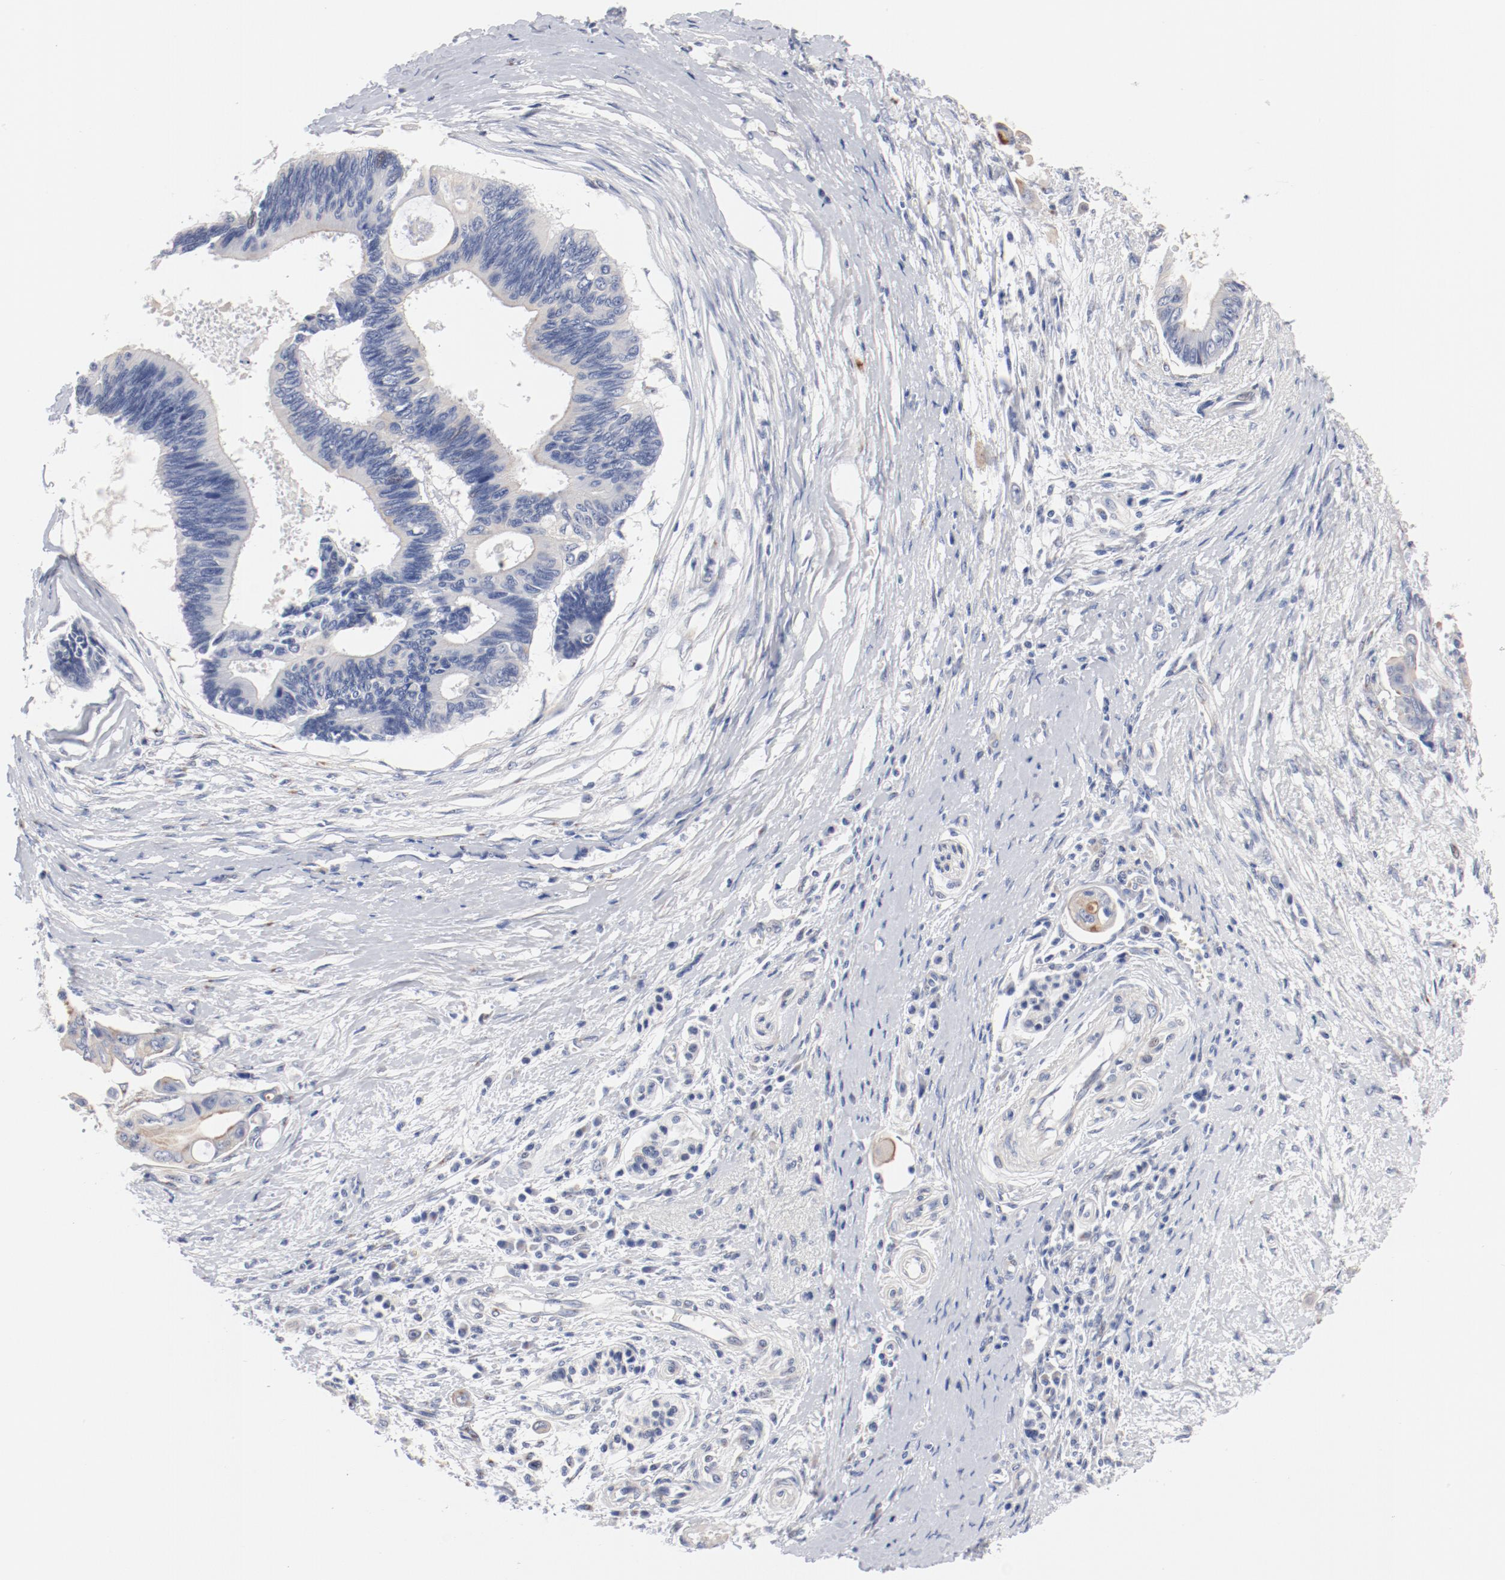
{"staining": {"intensity": "negative", "quantity": "none", "location": "none"}, "tissue": "pancreatic cancer", "cell_type": "Tumor cells", "image_type": "cancer", "snomed": [{"axis": "morphology", "description": "Adenocarcinoma, NOS"}, {"axis": "topography", "description": "Pancreas"}], "caption": "There is no significant expression in tumor cells of adenocarcinoma (pancreatic).", "gene": "GPR143", "patient": {"sex": "female", "age": 70}}